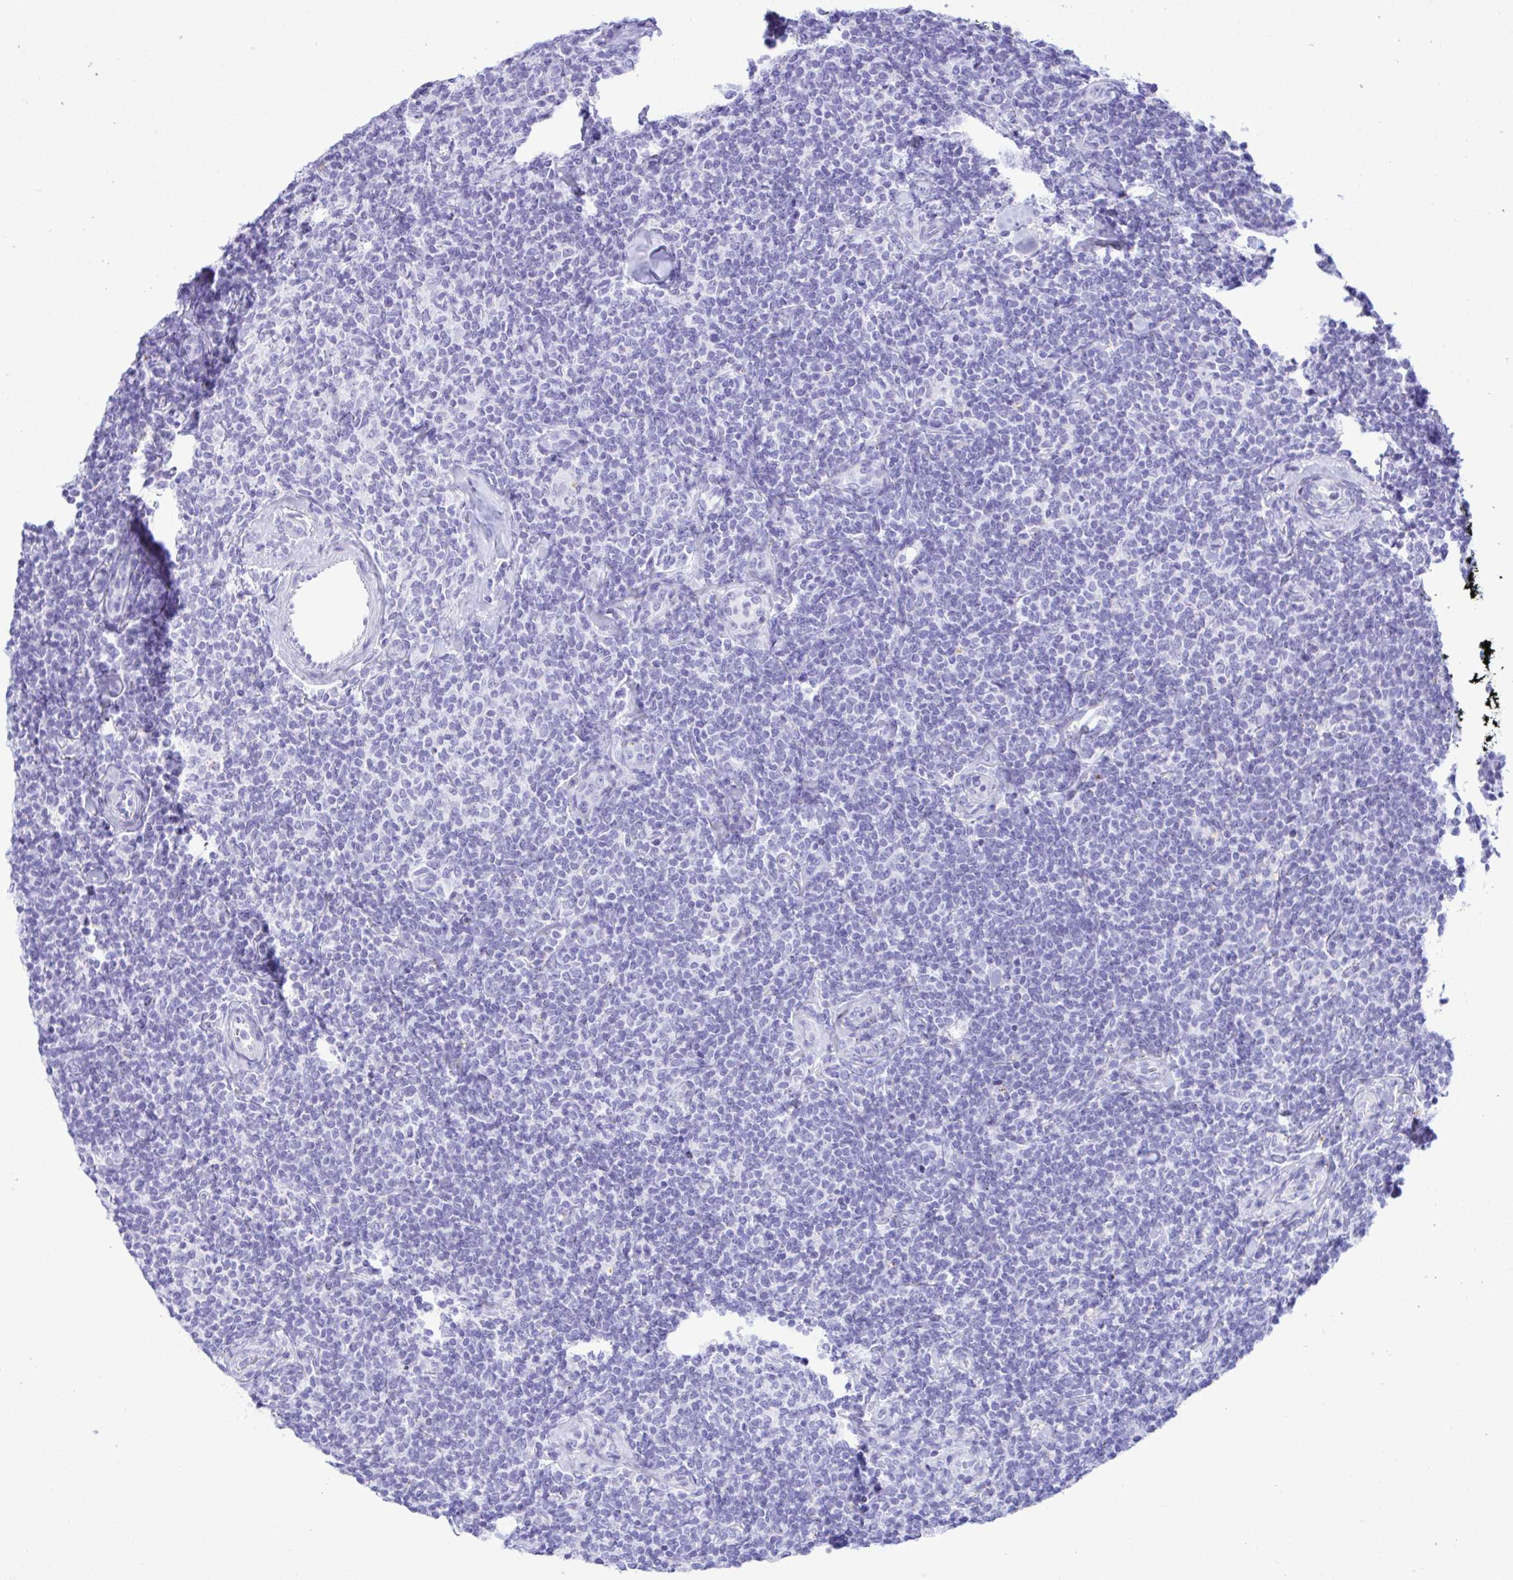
{"staining": {"intensity": "negative", "quantity": "none", "location": "none"}, "tissue": "lymphoma", "cell_type": "Tumor cells", "image_type": "cancer", "snomed": [{"axis": "morphology", "description": "Malignant lymphoma, non-Hodgkin's type, Low grade"}, {"axis": "topography", "description": "Lymph node"}], "caption": "Lymphoma stained for a protein using IHC displays no positivity tumor cells.", "gene": "SELENOV", "patient": {"sex": "female", "age": 56}}